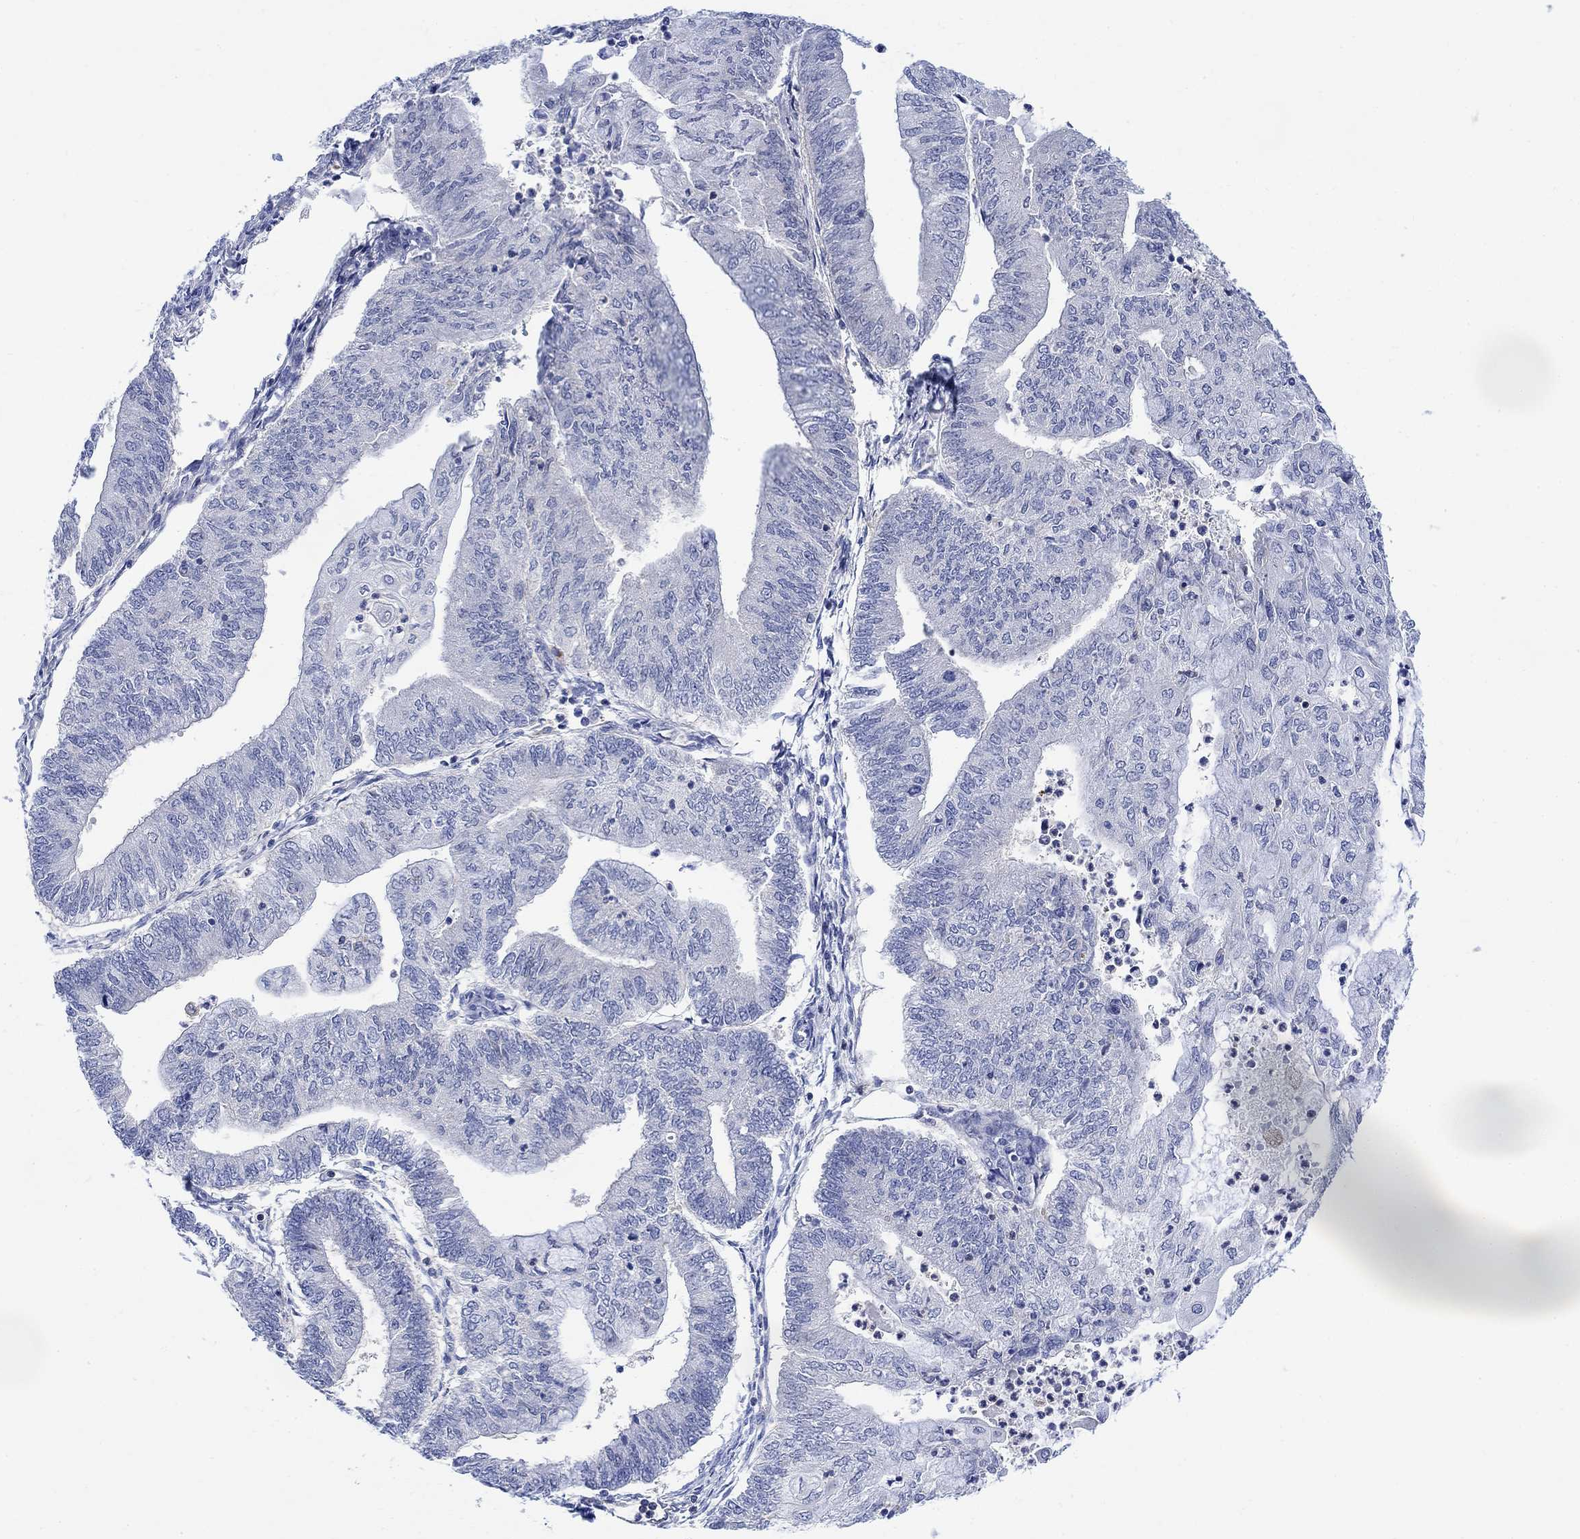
{"staining": {"intensity": "negative", "quantity": "none", "location": "none"}, "tissue": "endometrial cancer", "cell_type": "Tumor cells", "image_type": "cancer", "snomed": [{"axis": "morphology", "description": "Adenocarcinoma, NOS"}, {"axis": "topography", "description": "Endometrium"}], "caption": "Immunohistochemical staining of endometrial cancer shows no significant expression in tumor cells.", "gene": "ARSK", "patient": {"sex": "female", "age": 59}}